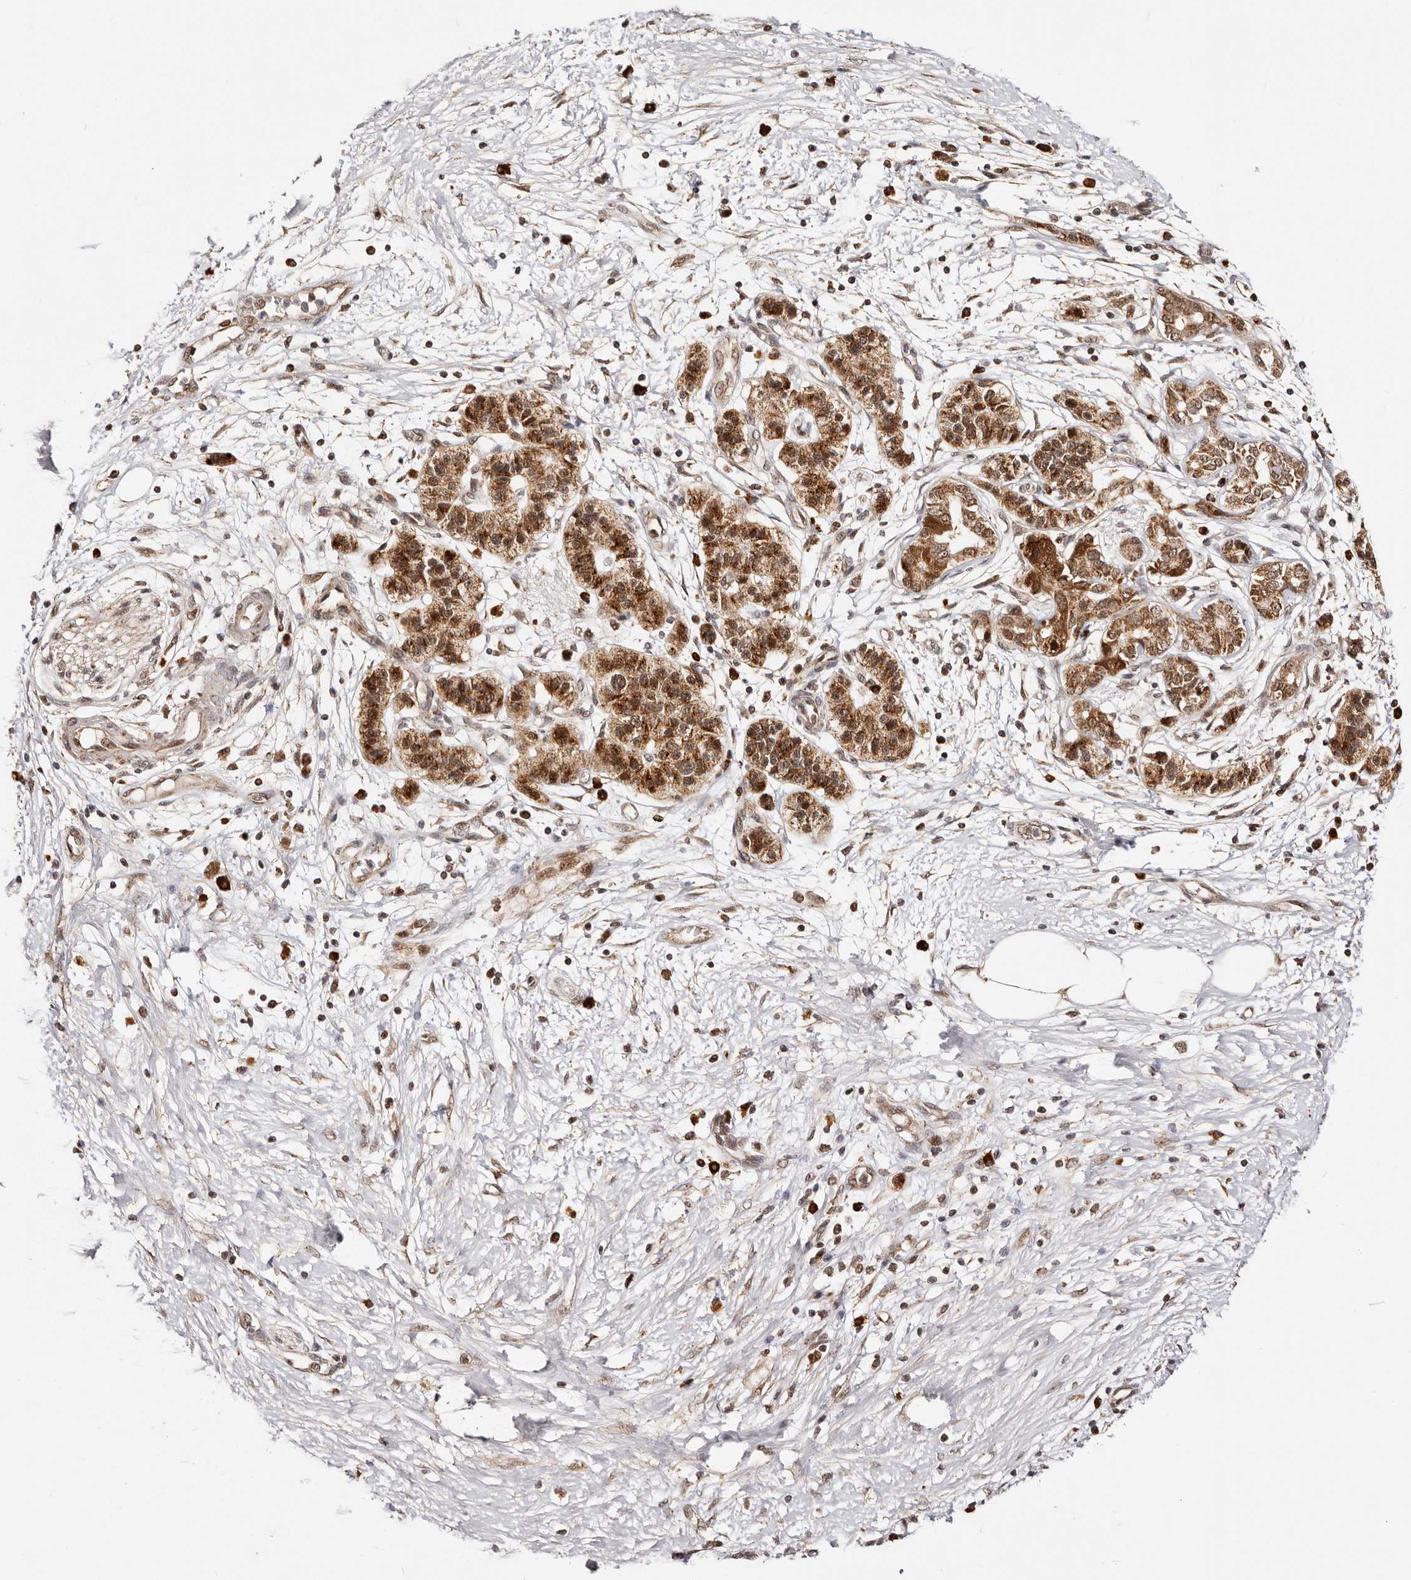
{"staining": {"intensity": "strong", "quantity": ">75%", "location": "cytoplasmic/membranous,nuclear"}, "tissue": "pancreatic cancer", "cell_type": "Tumor cells", "image_type": "cancer", "snomed": [{"axis": "morphology", "description": "Adenocarcinoma, NOS"}, {"axis": "topography", "description": "Pancreas"}], "caption": "Immunohistochemistry (DAB) staining of human adenocarcinoma (pancreatic) shows strong cytoplasmic/membranous and nuclear protein positivity in about >75% of tumor cells.", "gene": "SEC14L1", "patient": {"sex": "male", "age": 50}}